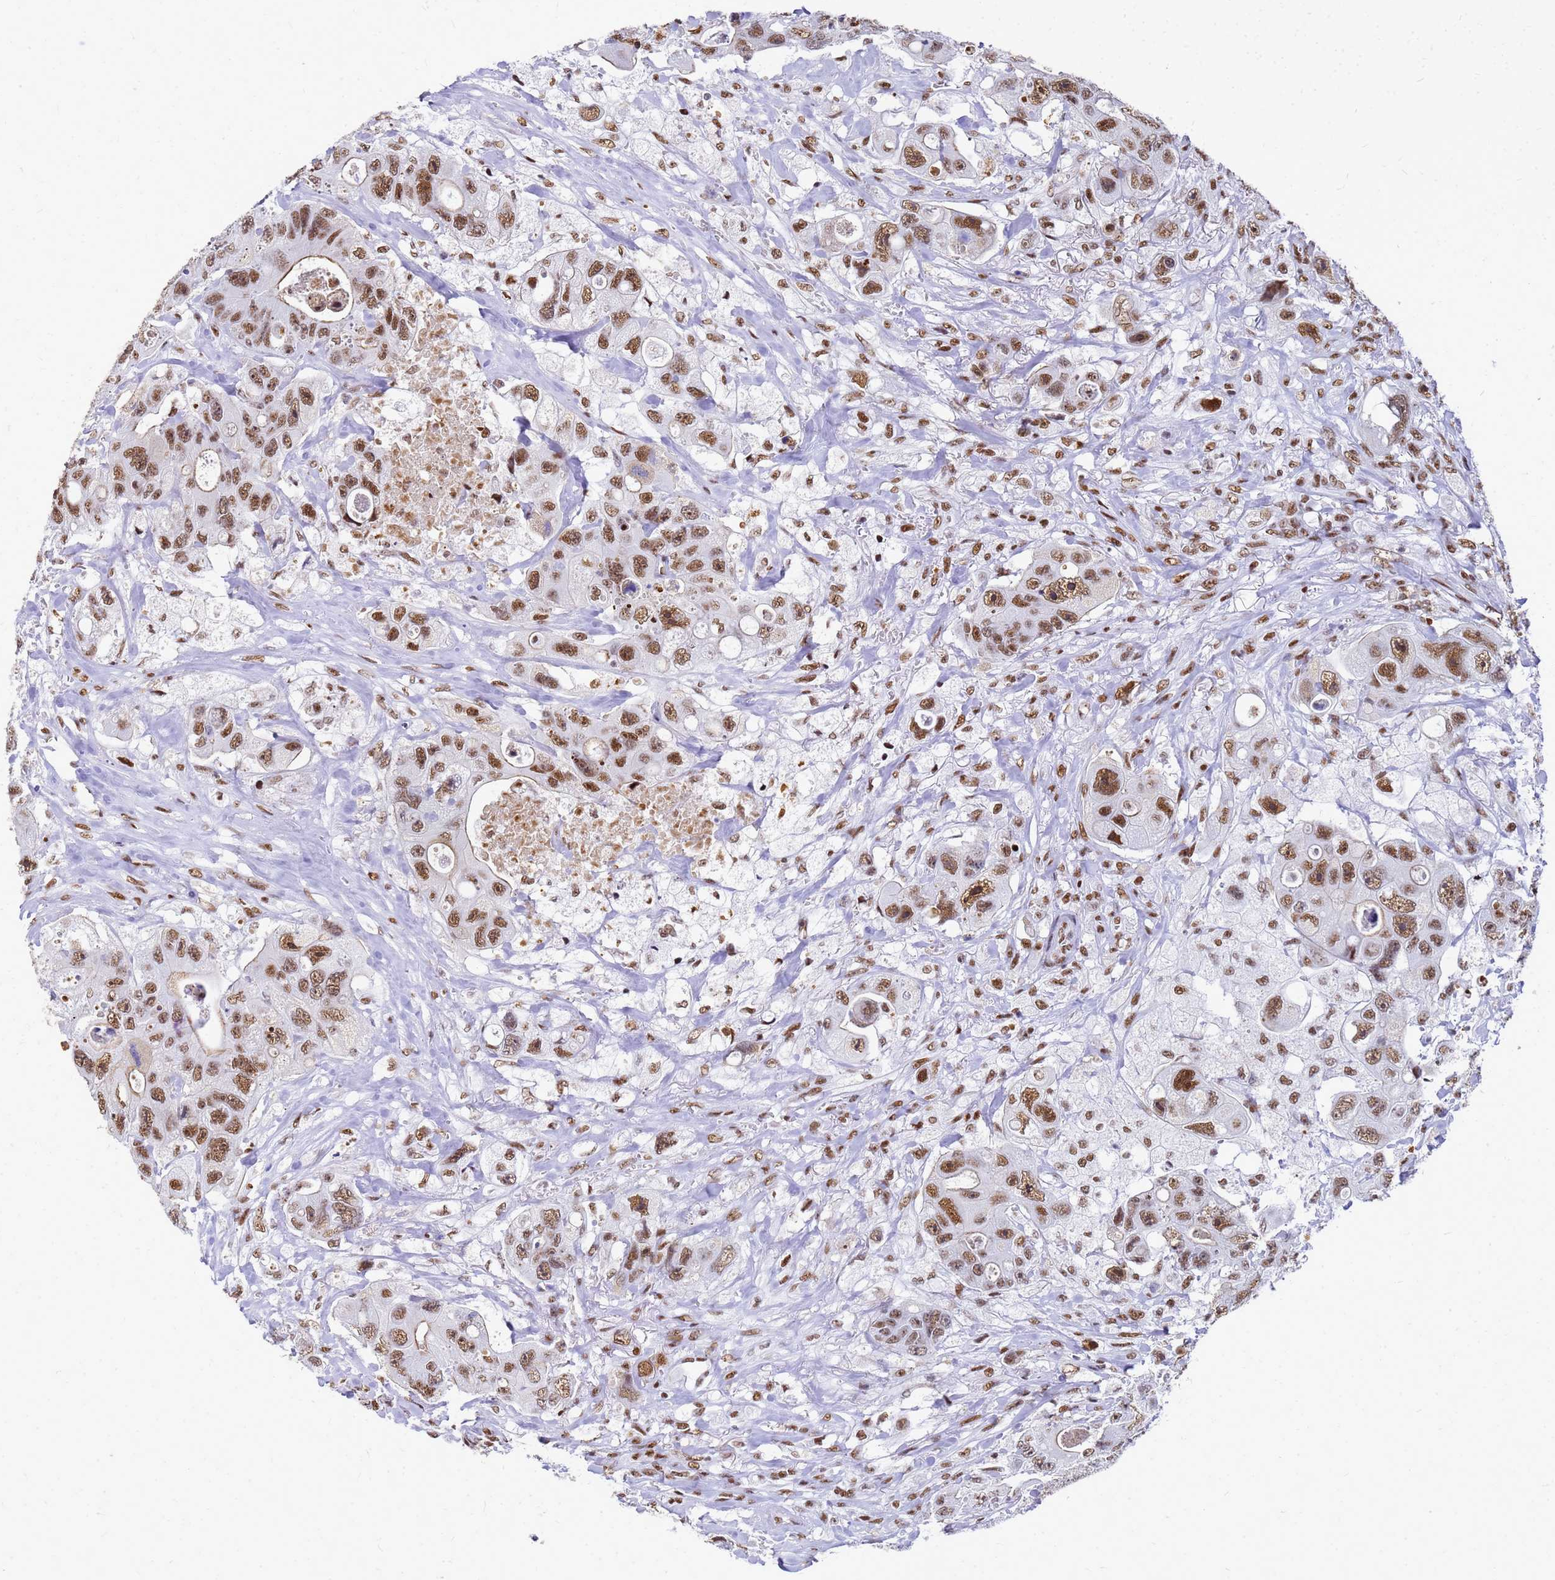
{"staining": {"intensity": "moderate", "quantity": ">75%", "location": "nuclear"}, "tissue": "colorectal cancer", "cell_type": "Tumor cells", "image_type": "cancer", "snomed": [{"axis": "morphology", "description": "Adenocarcinoma, NOS"}, {"axis": "topography", "description": "Colon"}], "caption": "Protein expression analysis of human adenocarcinoma (colorectal) reveals moderate nuclear positivity in approximately >75% of tumor cells.", "gene": "SART3", "patient": {"sex": "female", "age": 46}}